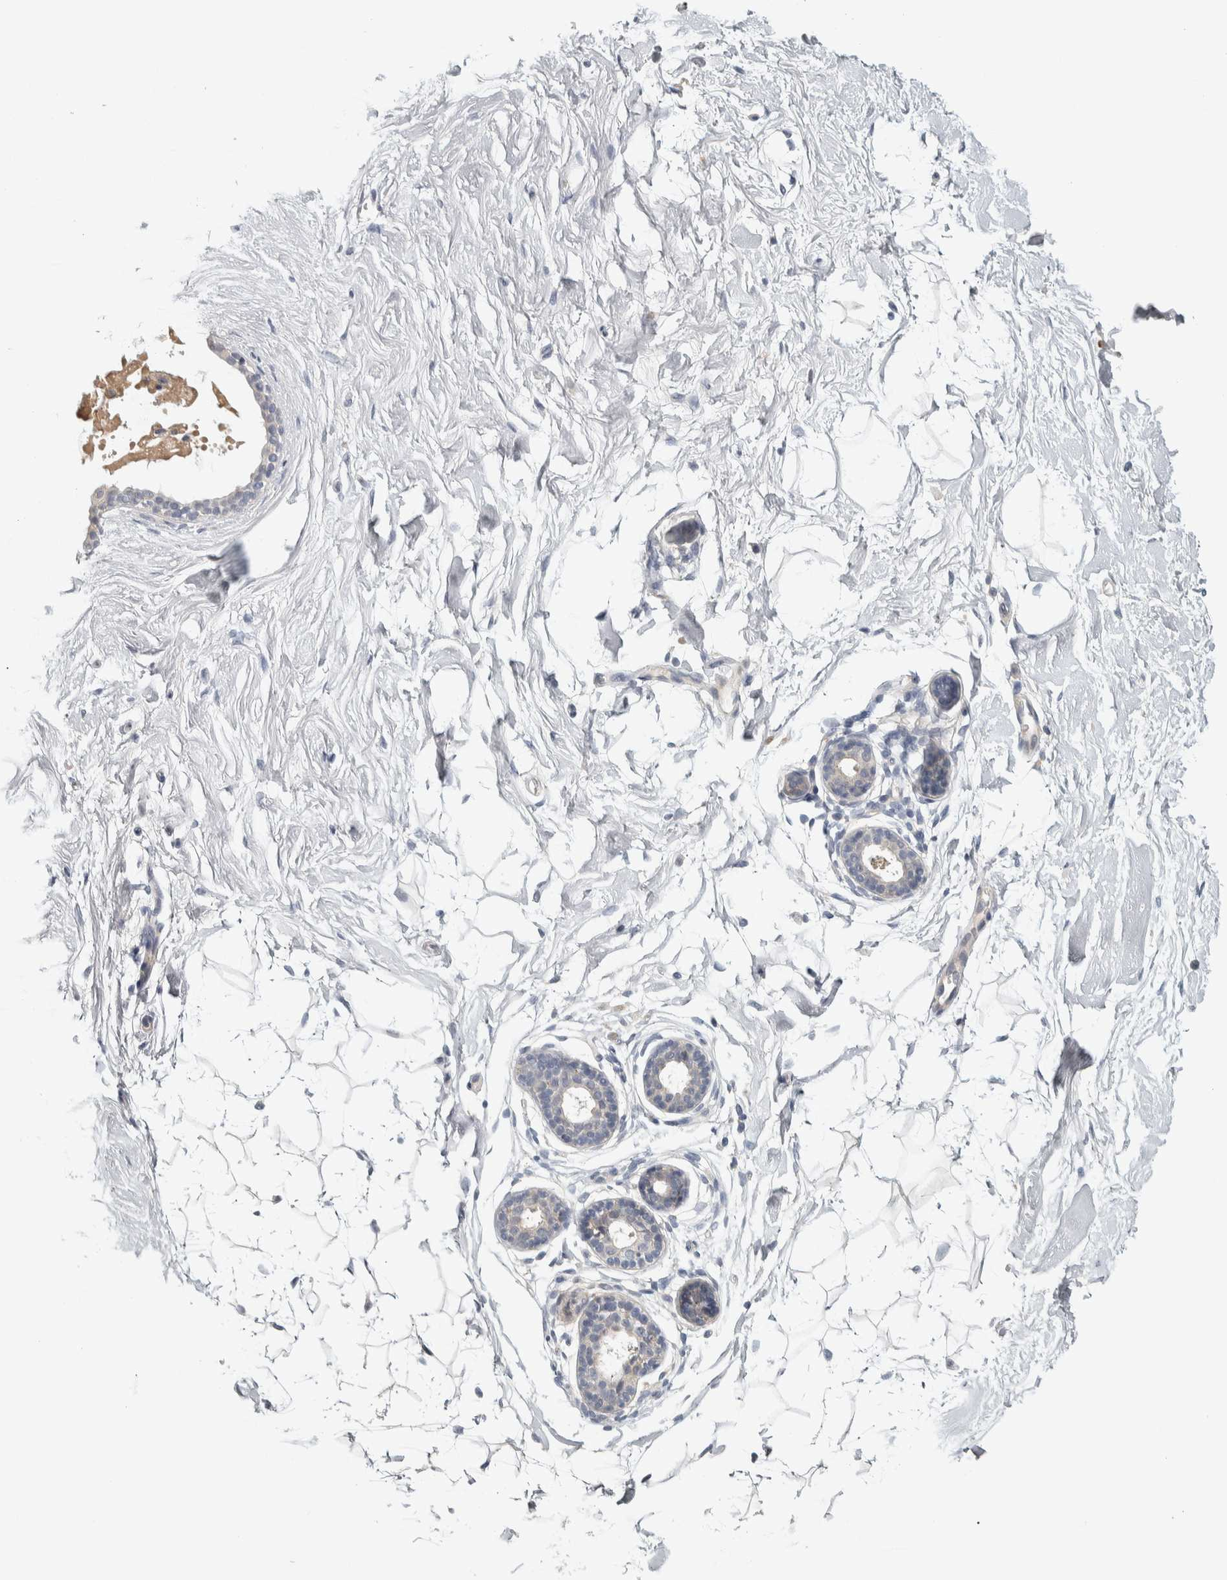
{"staining": {"intensity": "negative", "quantity": "none", "location": "none"}, "tissue": "breast", "cell_type": "Adipocytes", "image_type": "normal", "snomed": [{"axis": "morphology", "description": "Normal tissue, NOS"}, {"axis": "topography", "description": "Breast"}], "caption": "Immunohistochemistry (IHC) photomicrograph of unremarkable breast: human breast stained with DAB exhibits no significant protein positivity in adipocytes. The staining is performed using DAB (3,3'-diaminobenzidine) brown chromogen with nuclei counter-stained in using hematoxylin.", "gene": "ADPRM", "patient": {"sex": "female", "age": 22}}